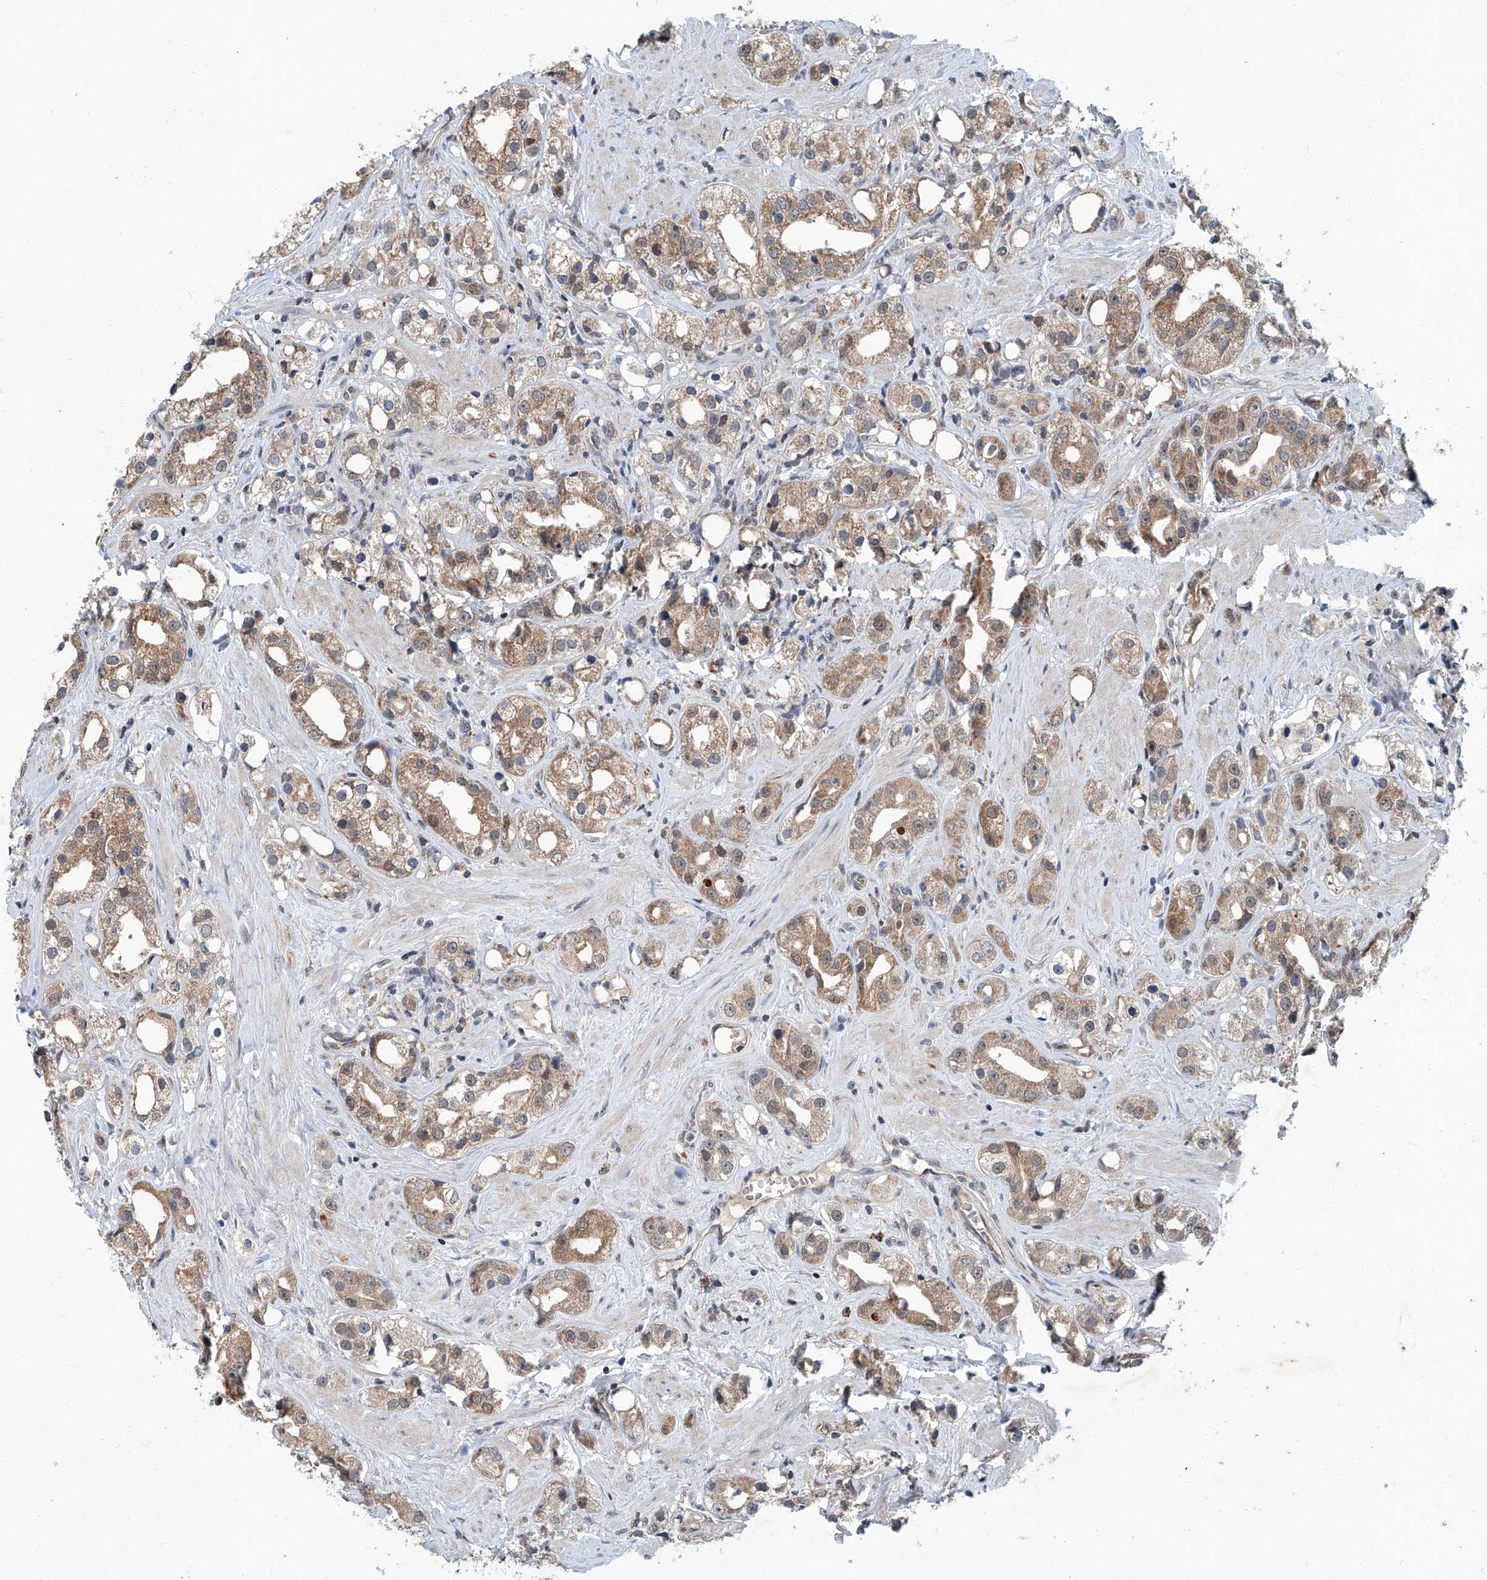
{"staining": {"intensity": "moderate", "quantity": ">75%", "location": "cytoplasmic/membranous"}, "tissue": "prostate cancer", "cell_type": "Tumor cells", "image_type": "cancer", "snomed": [{"axis": "morphology", "description": "Adenocarcinoma, NOS"}, {"axis": "topography", "description": "Prostate"}], "caption": "DAB immunohistochemical staining of prostate adenocarcinoma displays moderate cytoplasmic/membranous protein staining in approximately >75% of tumor cells.", "gene": "CLK1", "patient": {"sex": "male", "age": 79}}